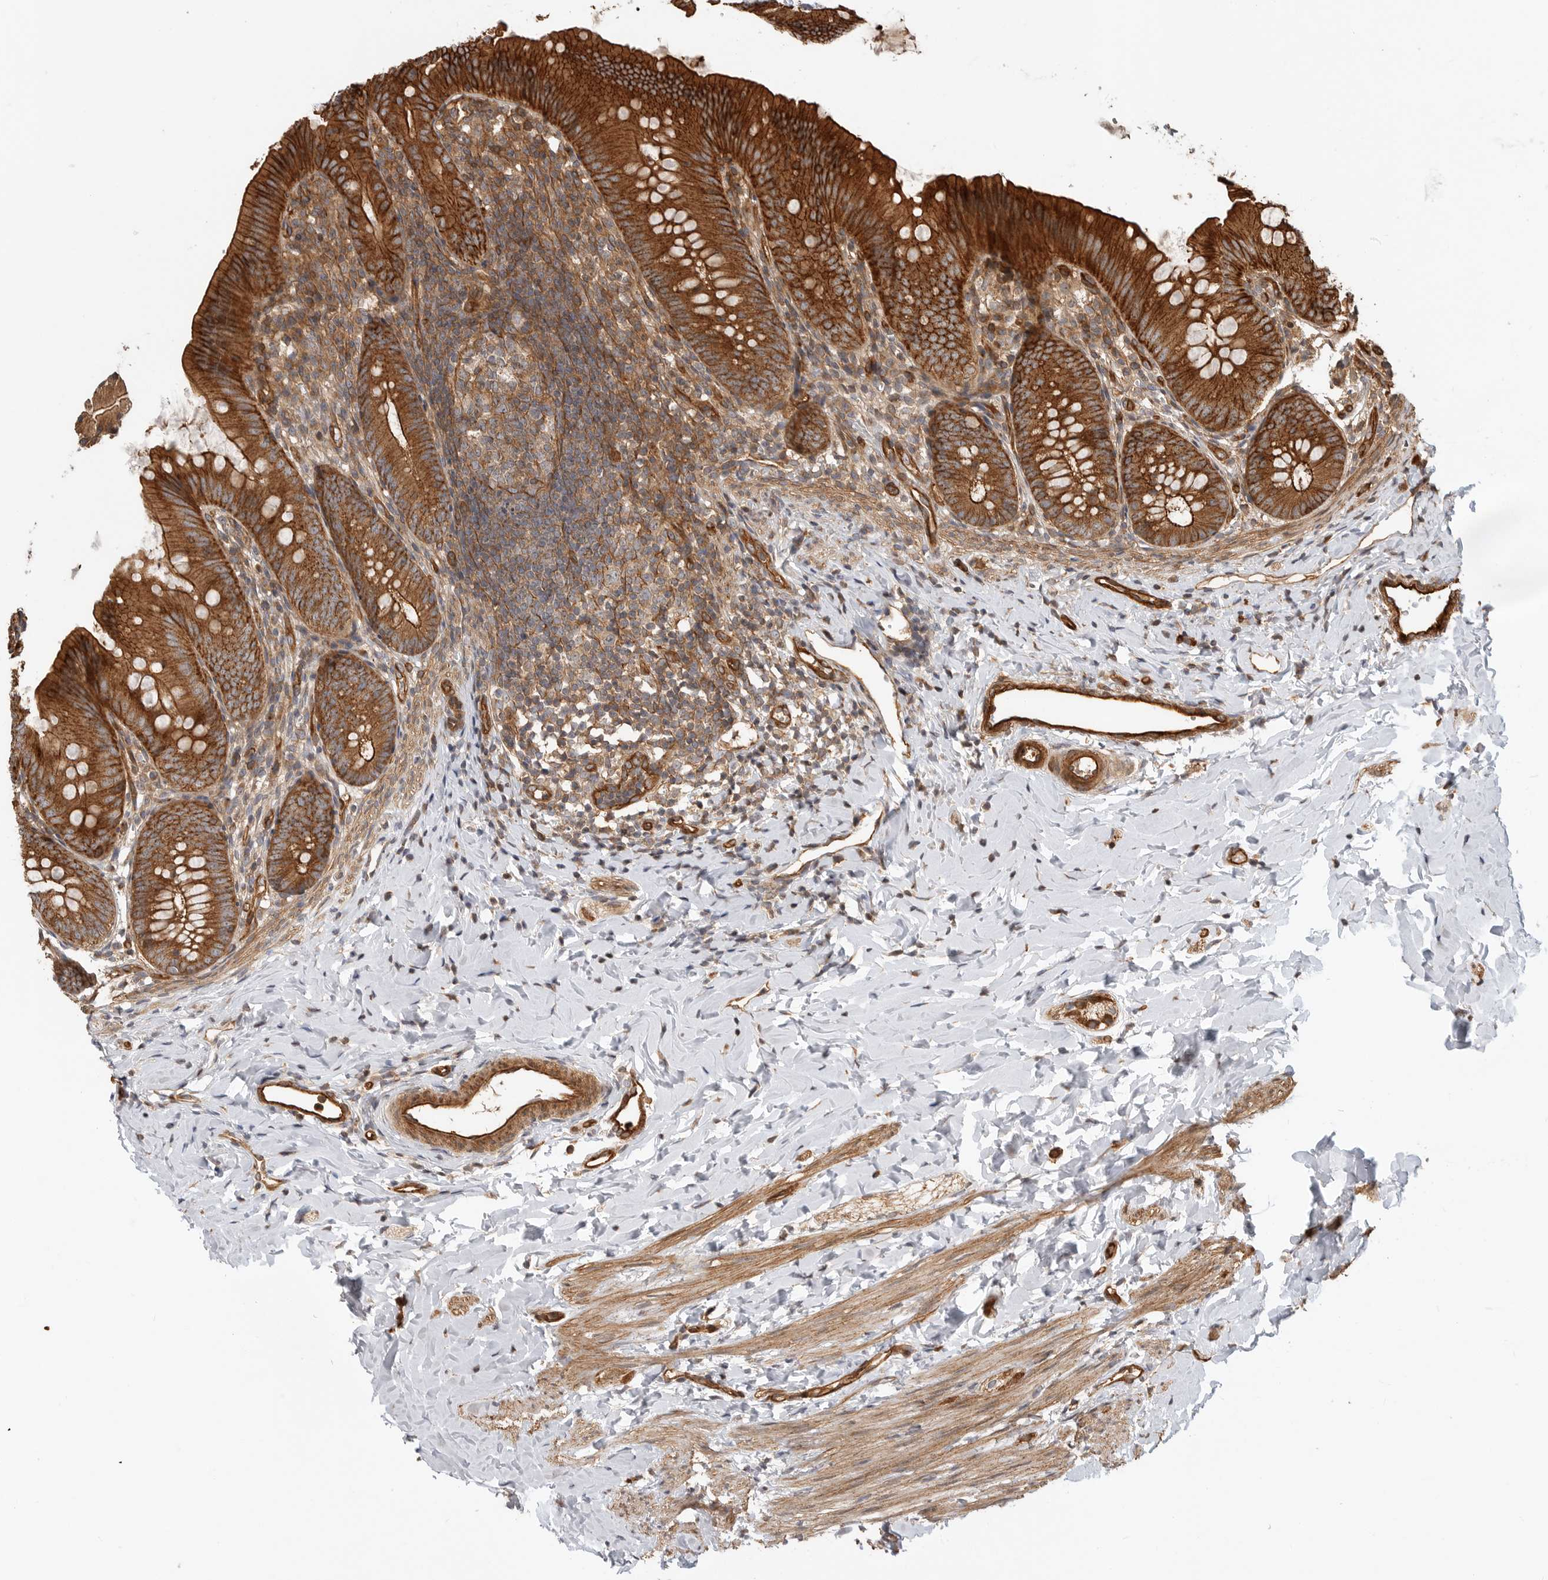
{"staining": {"intensity": "strong", "quantity": ">75%", "location": "cytoplasmic/membranous"}, "tissue": "appendix", "cell_type": "Glandular cells", "image_type": "normal", "snomed": [{"axis": "morphology", "description": "Normal tissue, NOS"}, {"axis": "topography", "description": "Appendix"}], "caption": "High-power microscopy captured an immunohistochemistry (IHC) micrograph of benign appendix, revealing strong cytoplasmic/membranous expression in approximately >75% of glandular cells.", "gene": "GPATCH2", "patient": {"sex": "male", "age": 1}}